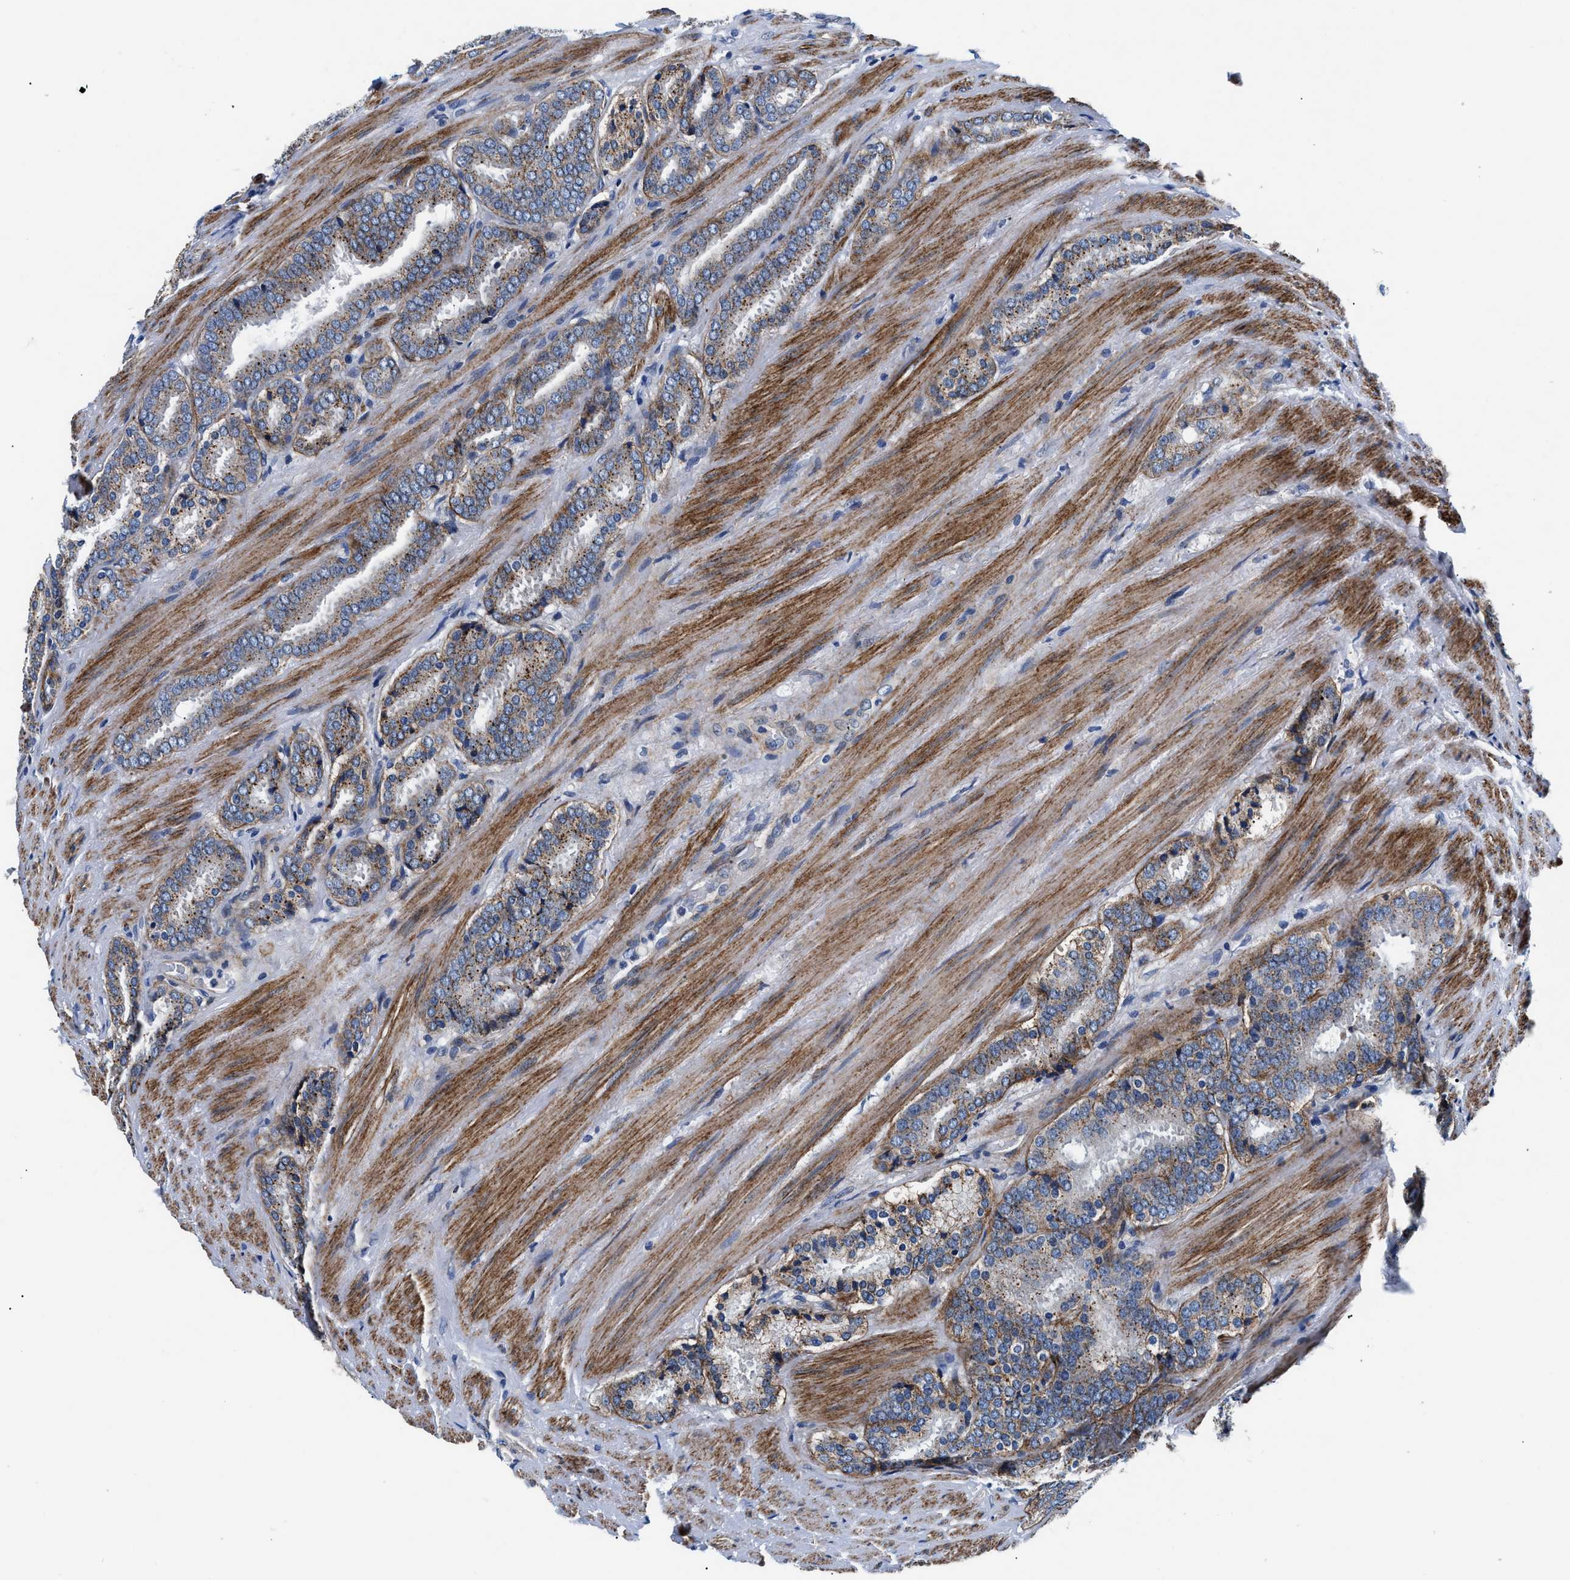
{"staining": {"intensity": "moderate", "quantity": ">75%", "location": "cytoplasmic/membranous"}, "tissue": "prostate cancer", "cell_type": "Tumor cells", "image_type": "cancer", "snomed": [{"axis": "morphology", "description": "Adenocarcinoma, Low grade"}, {"axis": "topography", "description": "Prostate"}], "caption": "High-magnification brightfield microscopy of prostate low-grade adenocarcinoma stained with DAB (3,3'-diaminobenzidine) (brown) and counterstained with hematoxylin (blue). tumor cells exhibit moderate cytoplasmic/membranous positivity is identified in about>75% of cells. The staining was performed using DAB (3,3'-diaminobenzidine), with brown indicating positive protein expression. Nuclei are stained blue with hematoxylin.", "gene": "DAG1", "patient": {"sex": "male", "age": 69}}